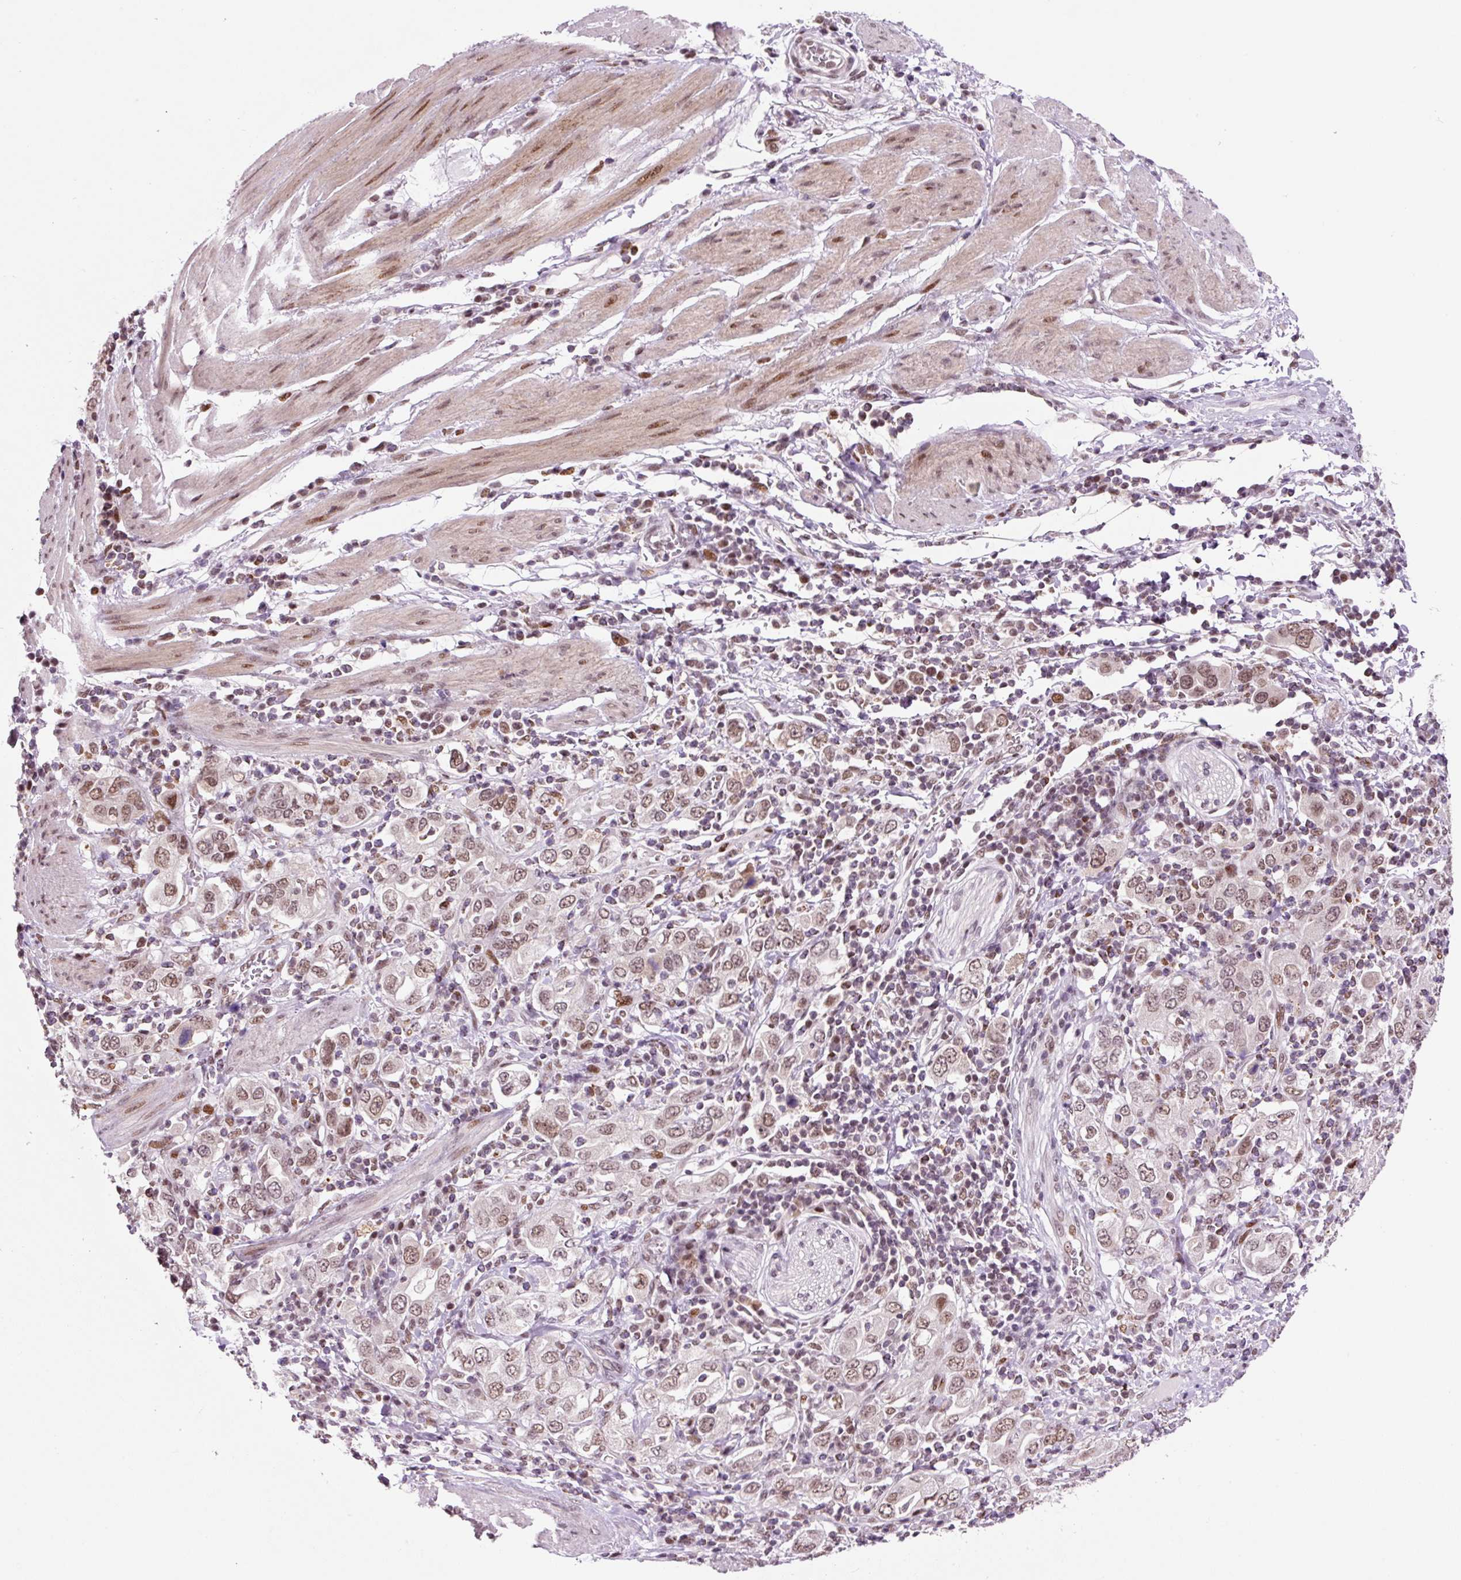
{"staining": {"intensity": "moderate", "quantity": ">75%", "location": "nuclear"}, "tissue": "stomach cancer", "cell_type": "Tumor cells", "image_type": "cancer", "snomed": [{"axis": "morphology", "description": "Adenocarcinoma, NOS"}, {"axis": "topography", "description": "Stomach, upper"}, {"axis": "topography", "description": "Stomach"}], "caption": "Immunohistochemistry (IHC) (DAB) staining of human stomach cancer (adenocarcinoma) exhibits moderate nuclear protein staining in about >75% of tumor cells. (brown staining indicates protein expression, while blue staining denotes nuclei).", "gene": "CCNL2", "patient": {"sex": "male", "age": 62}}